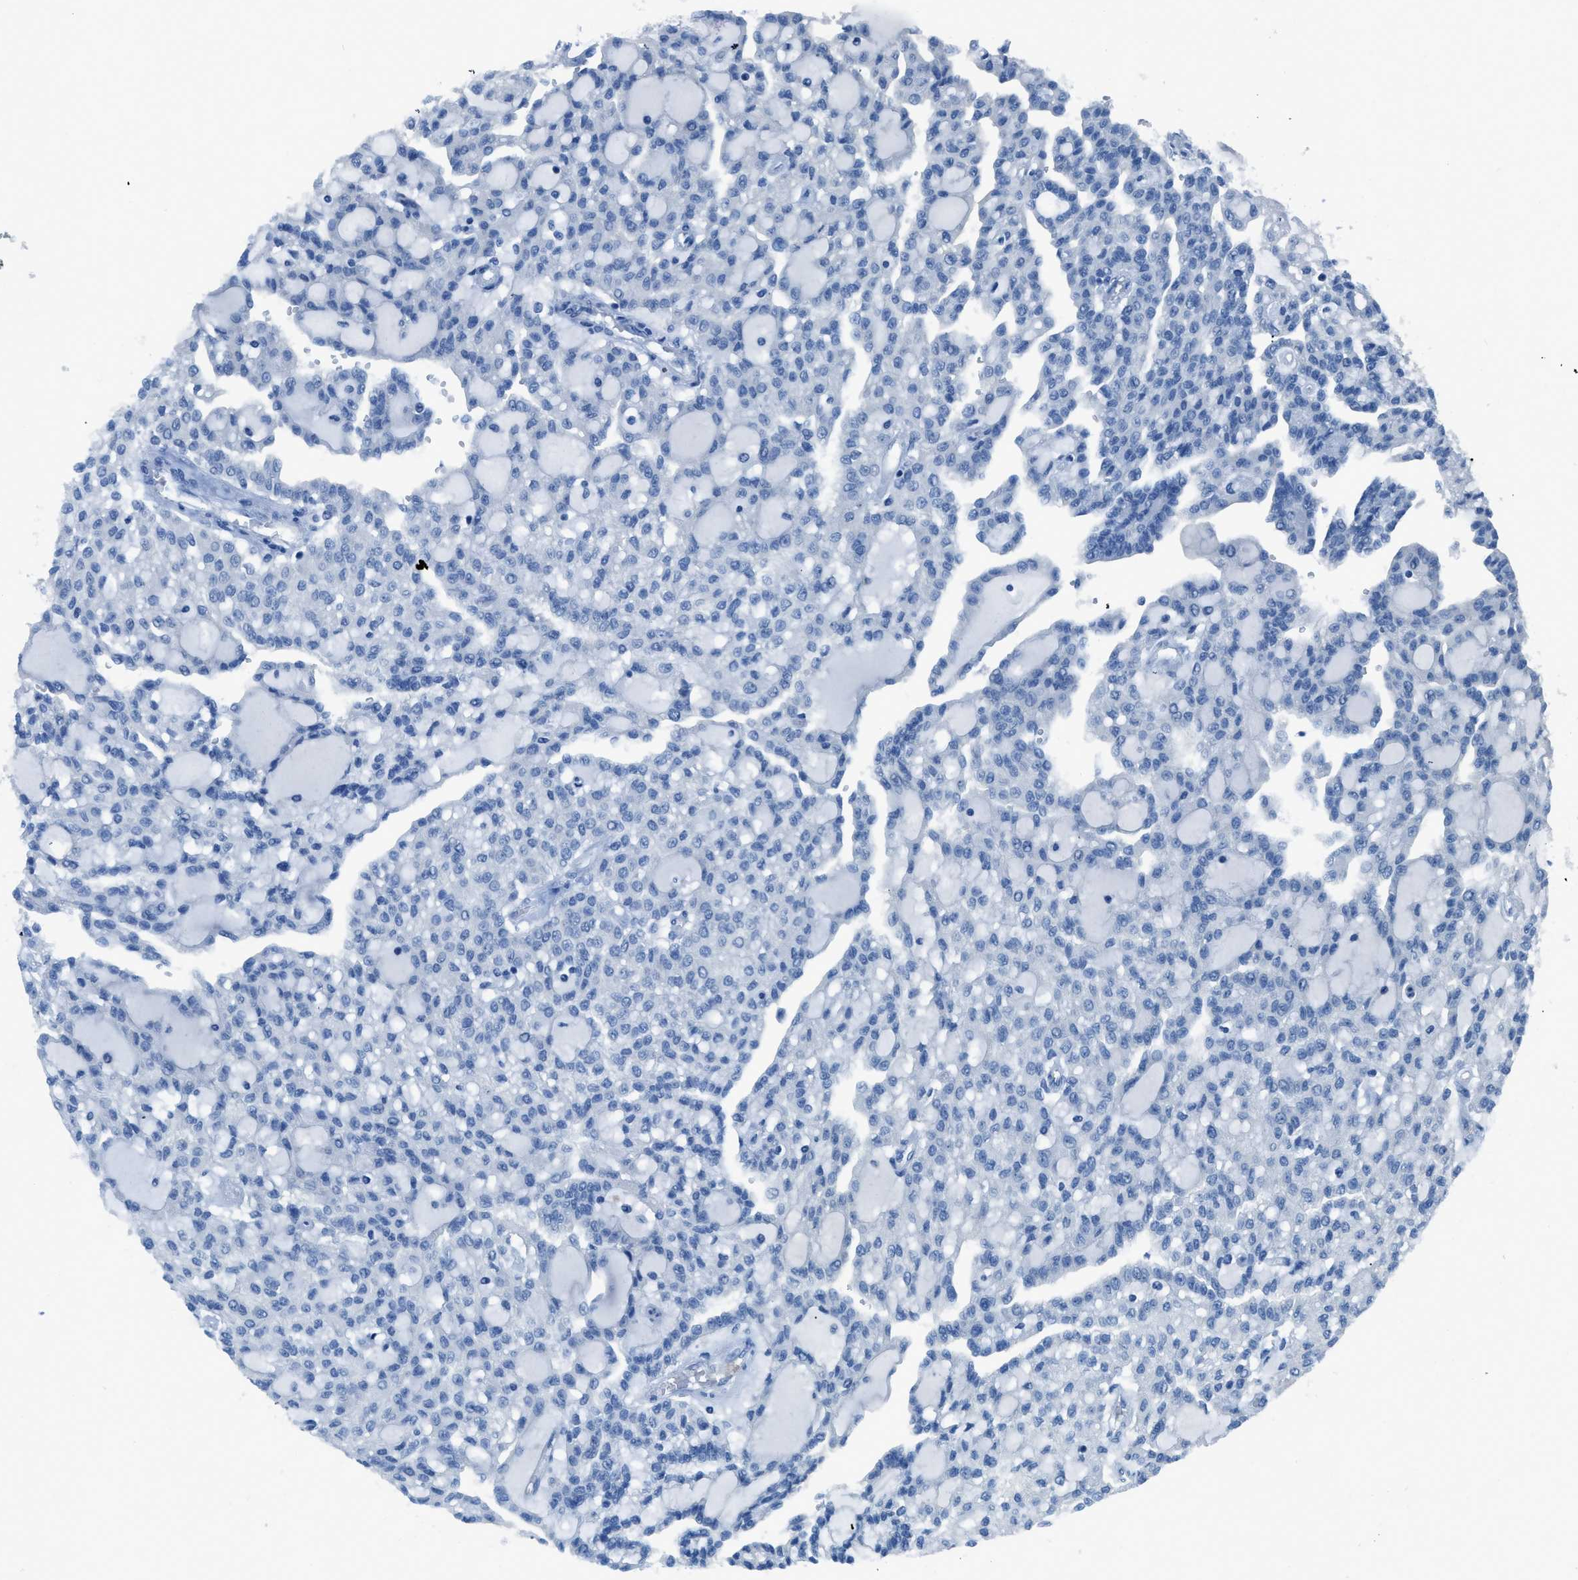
{"staining": {"intensity": "negative", "quantity": "none", "location": "none"}, "tissue": "renal cancer", "cell_type": "Tumor cells", "image_type": "cancer", "snomed": [{"axis": "morphology", "description": "Adenocarcinoma, NOS"}, {"axis": "topography", "description": "Kidney"}], "caption": "This is a photomicrograph of immunohistochemistry staining of renal cancer (adenocarcinoma), which shows no staining in tumor cells.", "gene": "ACAN", "patient": {"sex": "male", "age": 63}}